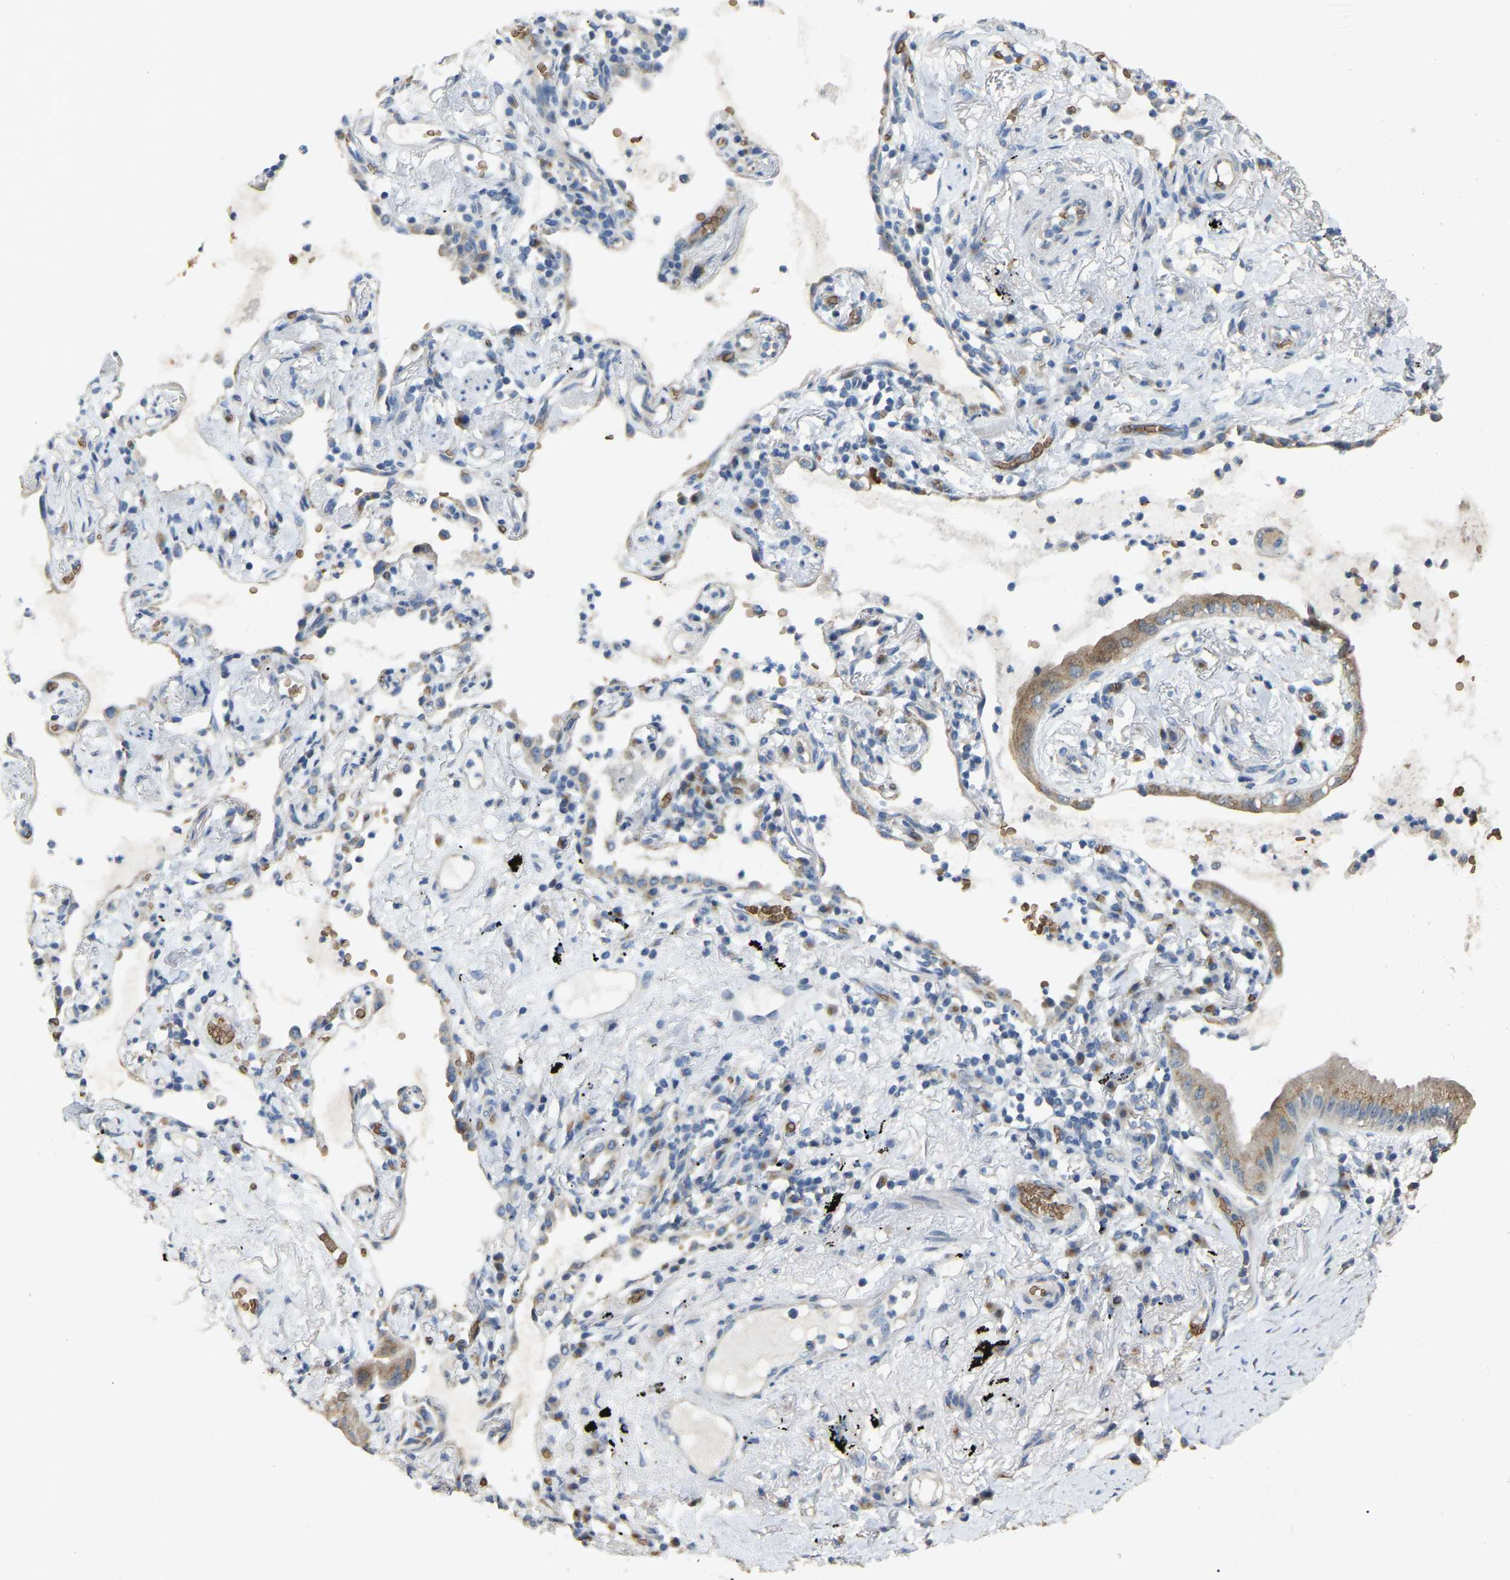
{"staining": {"intensity": "moderate", "quantity": ">75%", "location": "cytoplasmic/membranous"}, "tissue": "lung cancer", "cell_type": "Tumor cells", "image_type": "cancer", "snomed": [{"axis": "morphology", "description": "Normal tissue, NOS"}, {"axis": "morphology", "description": "Adenocarcinoma, NOS"}, {"axis": "topography", "description": "Bronchus"}, {"axis": "topography", "description": "Lung"}], "caption": "A micrograph of human lung cancer (adenocarcinoma) stained for a protein exhibits moderate cytoplasmic/membranous brown staining in tumor cells.", "gene": "CFAP298", "patient": {"sex": "female", "age": 70}}